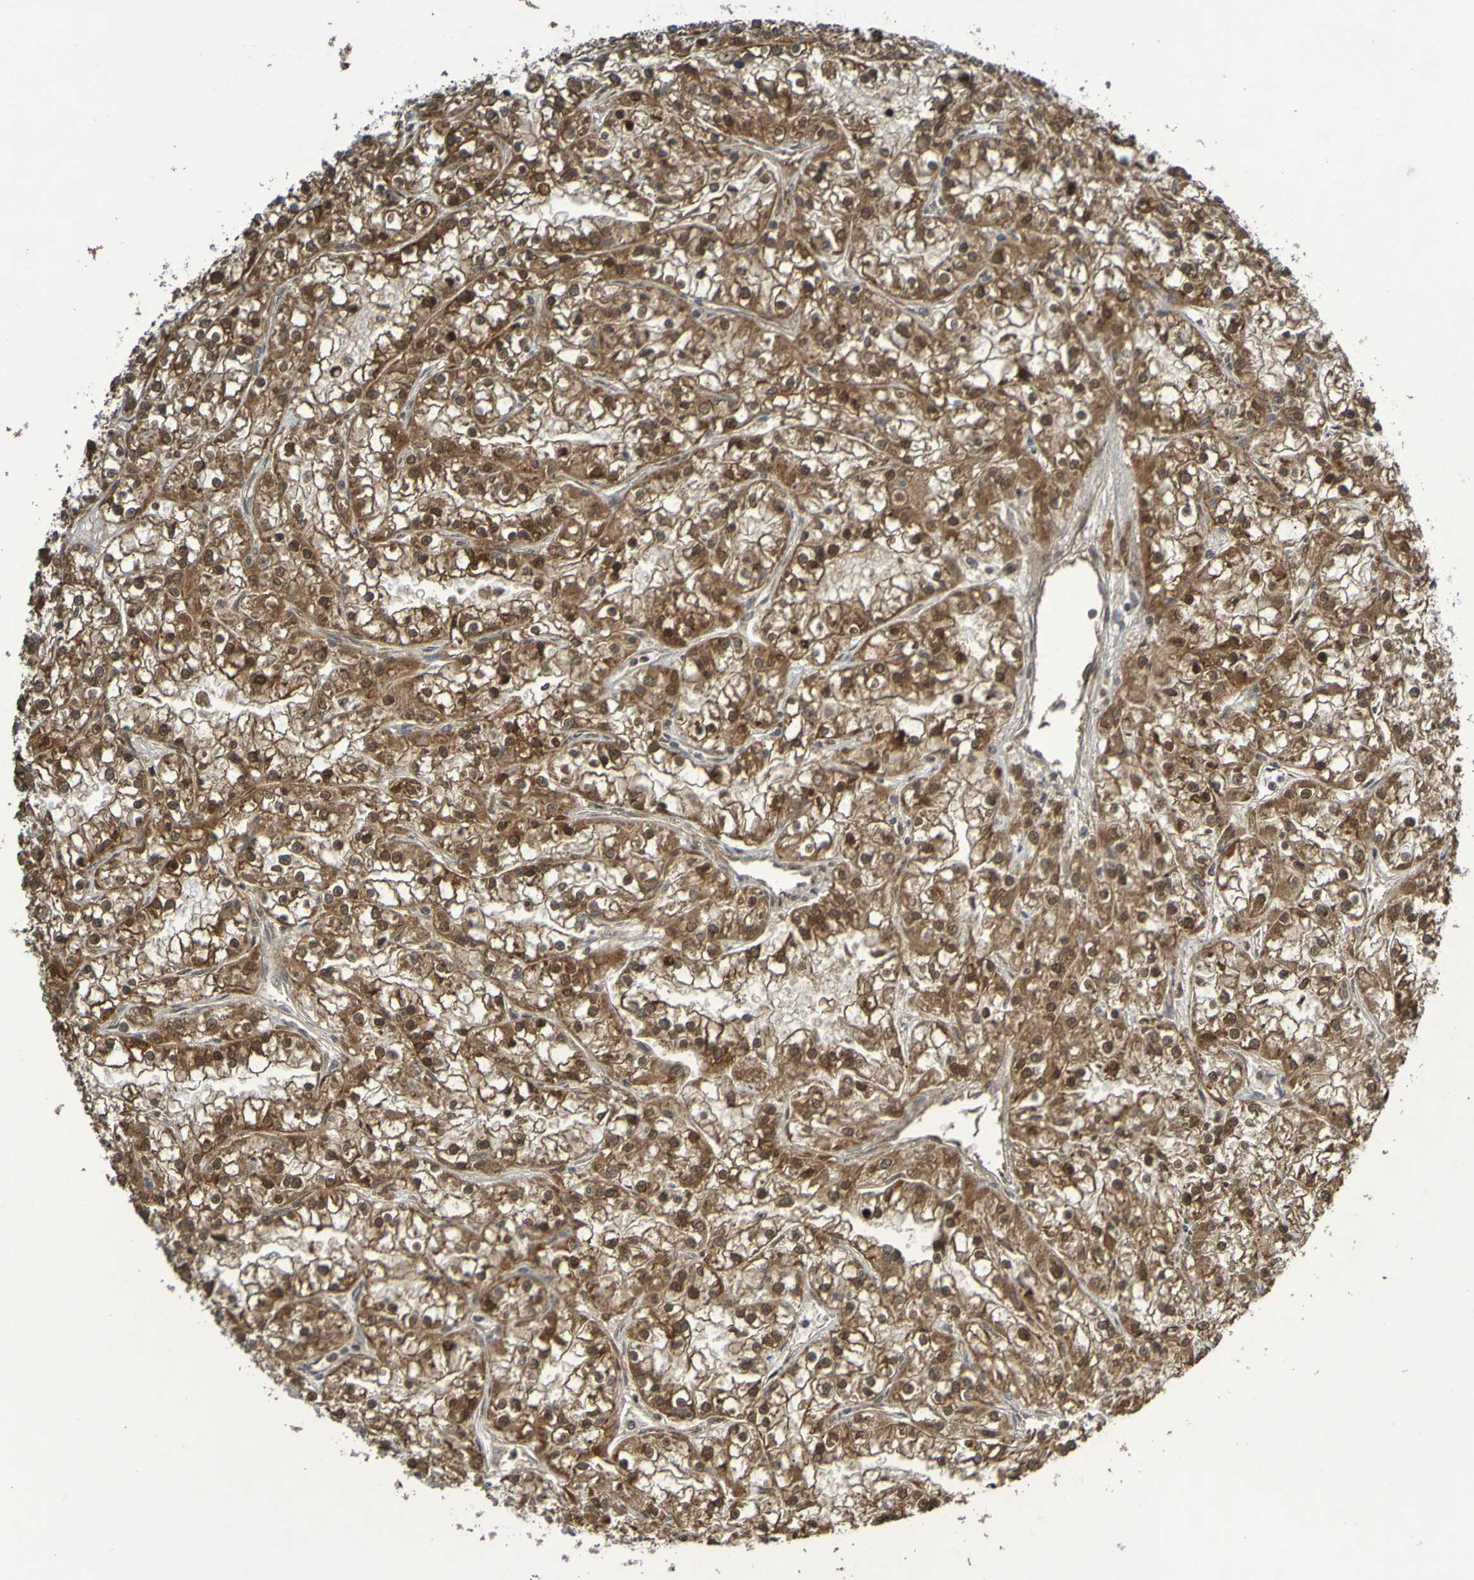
{"staining": {"intensity": "strong", "quantity": ">75%", "location": "cytoplasmic/membranous,nuclear"}, "tissue": "renal cancer", "cell_type": "Tumor cells", "image_type": "cancer", "snomed": [{"axis": "morphology", "description": "Adenocarcinoma, NOS"}, {"axis": "topography", "description": "Kidney"}], "caption": "This micrograph shows immunohistochemistry staining of renal adenocarcinoma, with high strong cytoplasmic/membranous and nuclear staining in approximately >75% of tumor cells.", "gene": "ITLN1", "patient": {"sex": "female", "age": 52}}